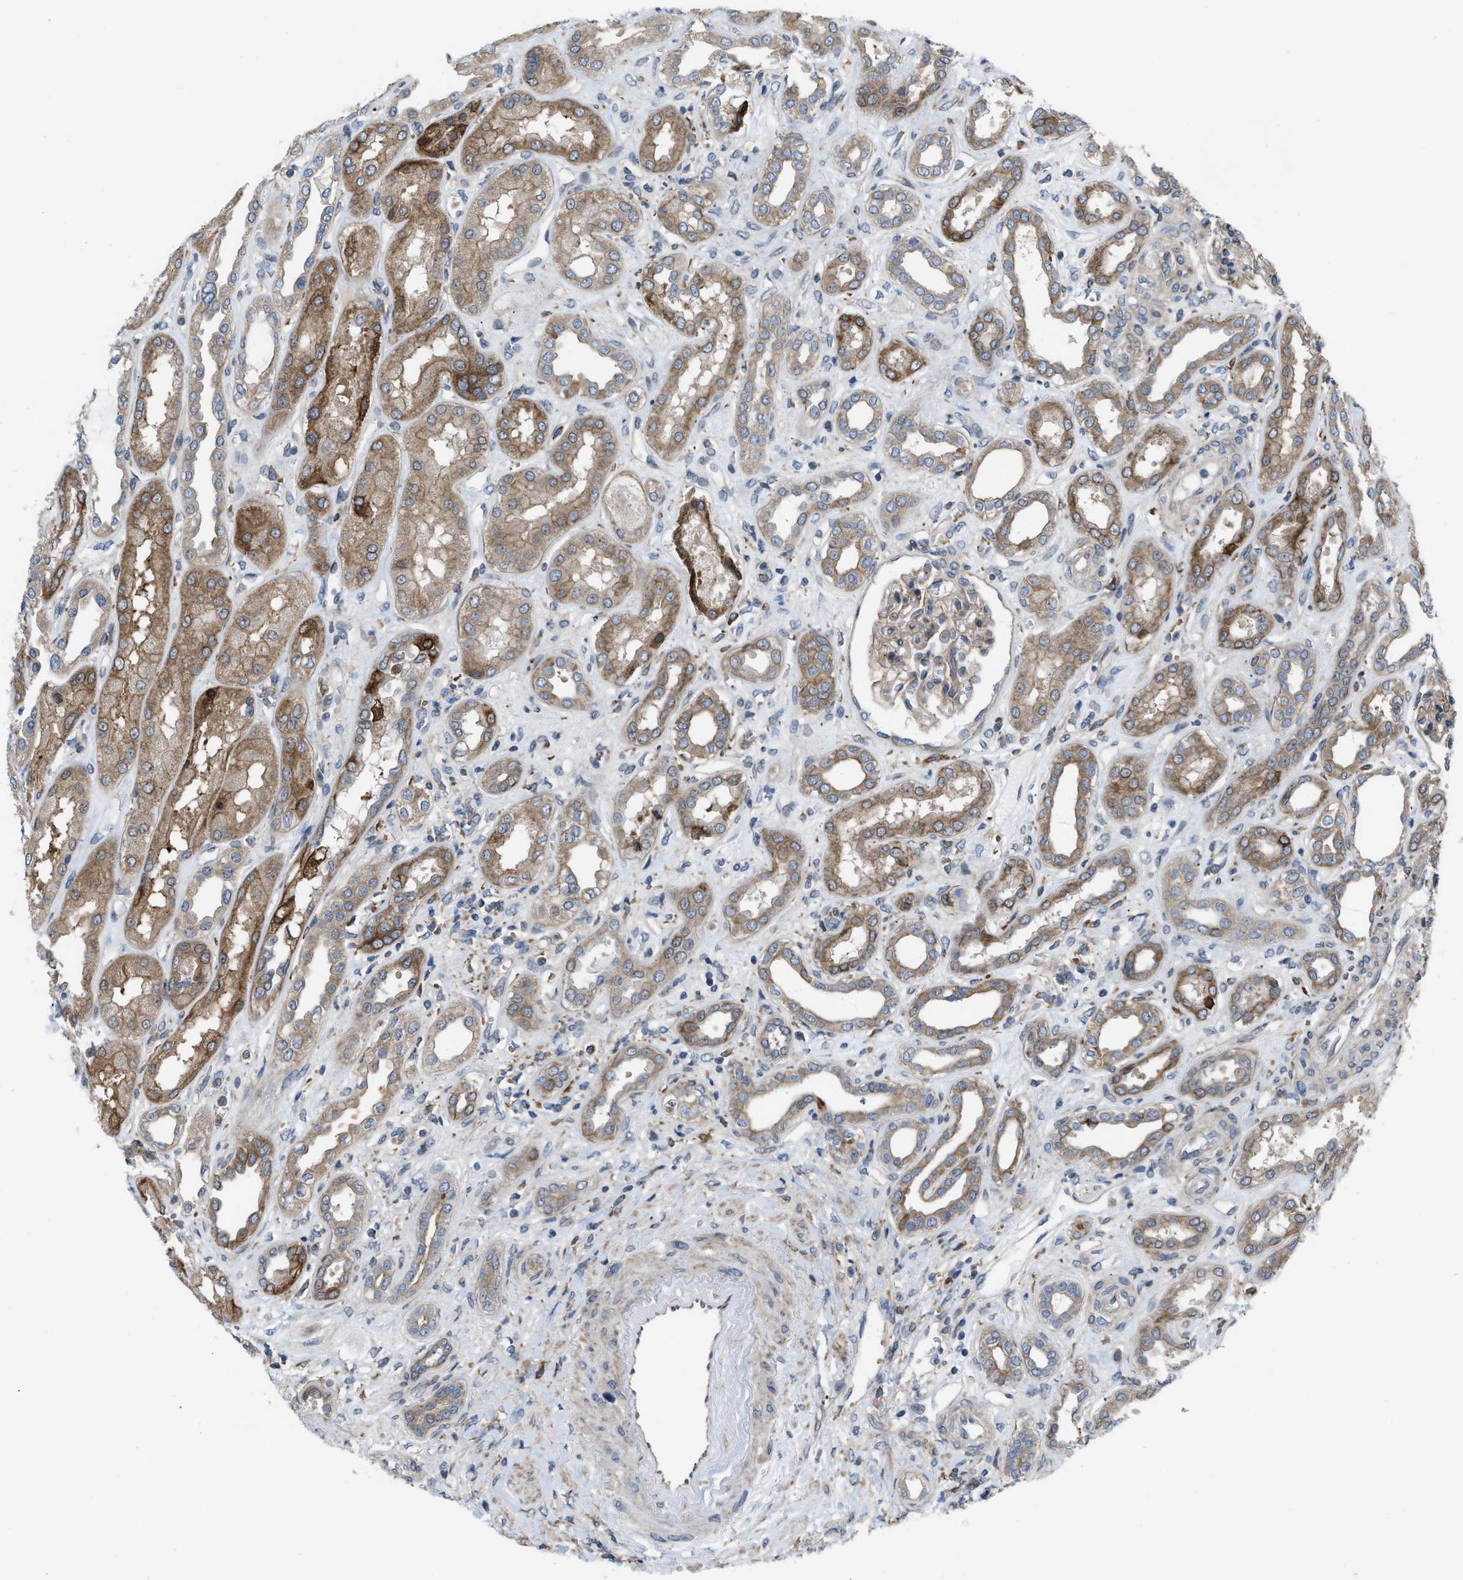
{"staining": {"intensity": "weak", "quantity": "25%-75%", "location": "cytoplasmic/membranous"}, "tissue": "kidney", "cell_type": "Cells in glomeruli", "image_type": "normal", "snomed": [{"axis": "morphology", "description": "Normal tissue, NOS"}, {"axis": "topography", "description": "Kidney"}], "caption": "Protein staining reveals weak cytoplasmic/membranous staining in approximately 25%-75% of cells in glomeruli in unremarkable kidney. The staining was performed using DAB (3,3'-diaminobenzidine), with brown indicating positive protein expression. Nuclei are stained blue with hematoxylin.", "gene": "MYO18A", "patient": {"sex": "male", "age": 59}}